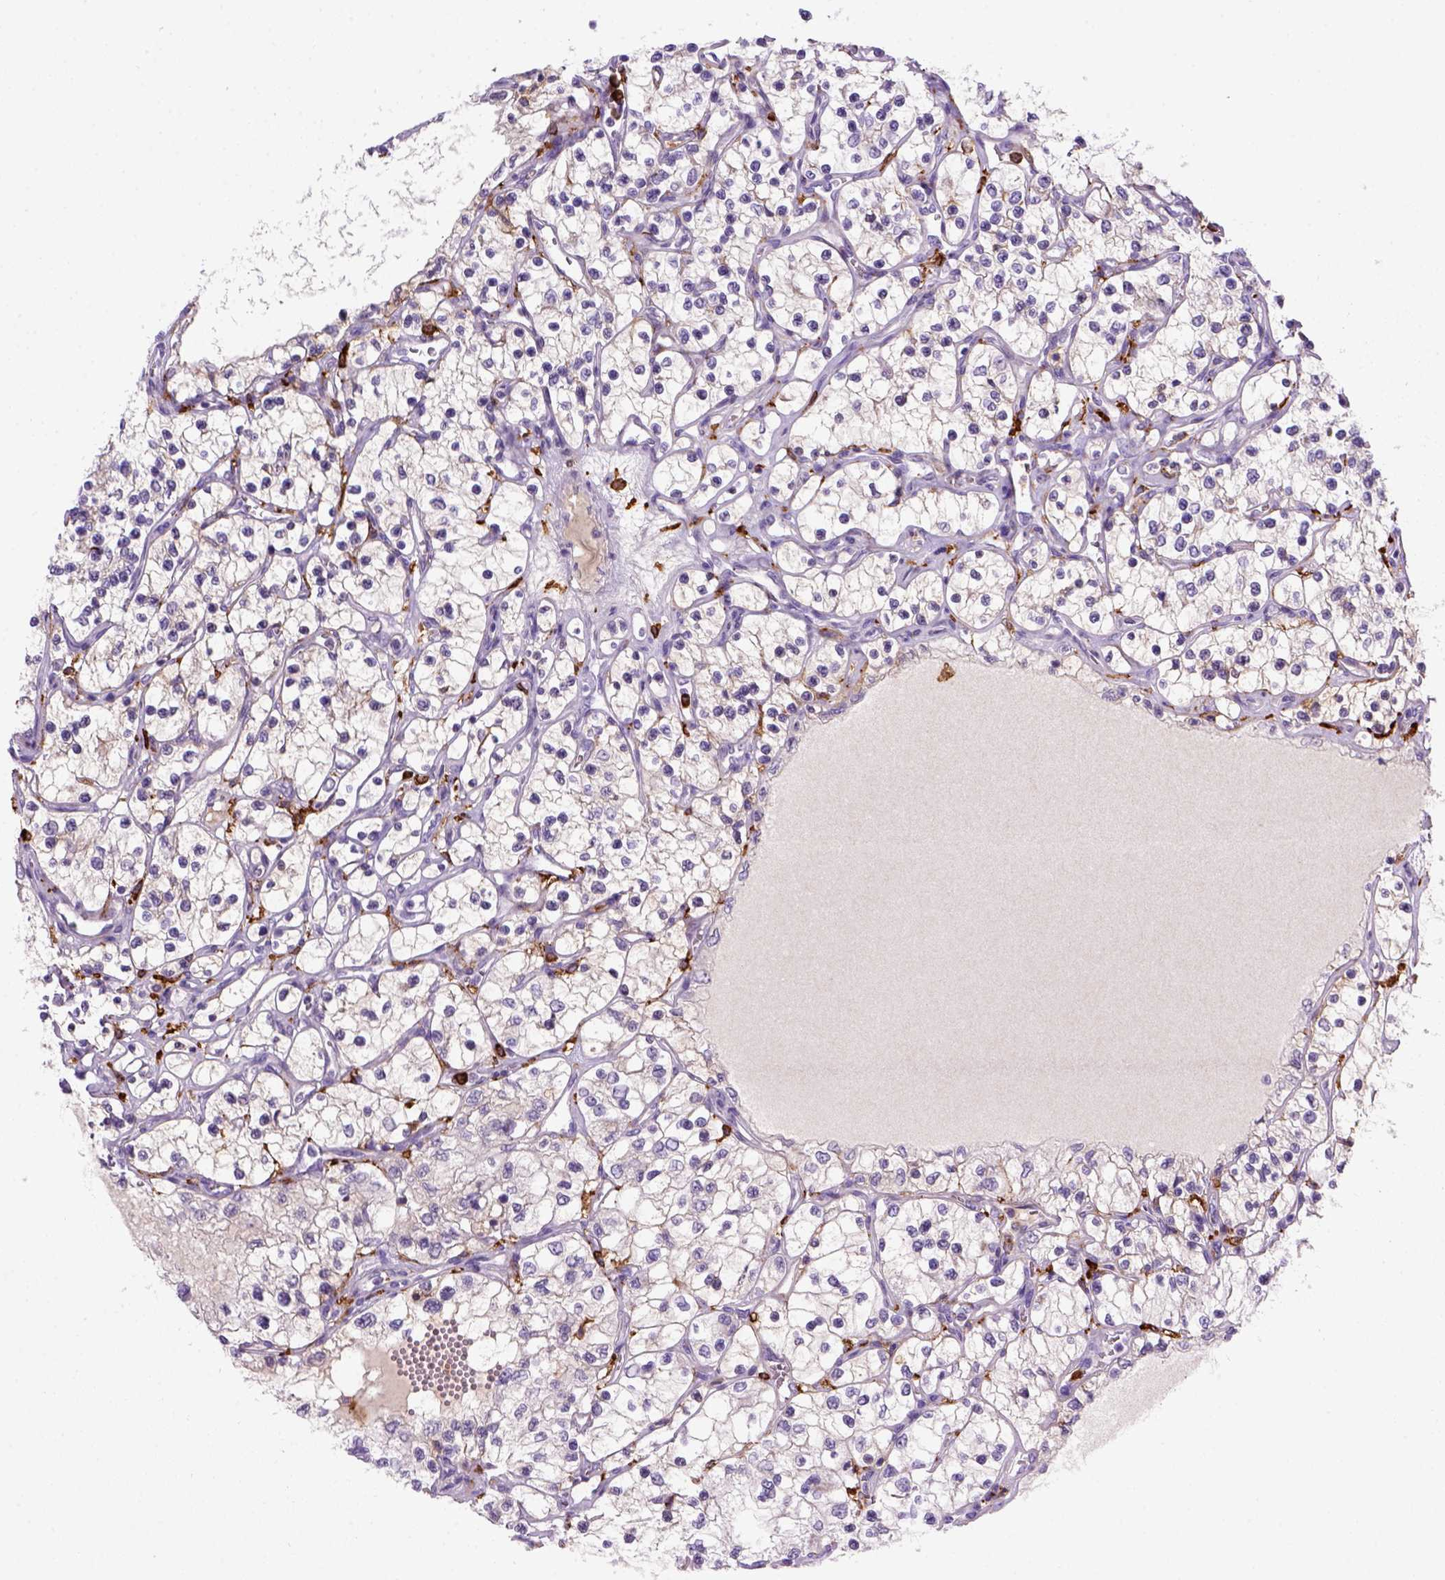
{"staining": {"intensity": "negative", "quantity": "none", "location": "none"}, "tissue": "renal cancer", "cell_type": "Tumor cells", "image_type": "cancer", "snomed": [{"axis": "morphology", "description": "Adenocarcinoma, NOS"}, {"axis": "topography", "description": "Kidney"}], "caption": "IHC micrograph of renal cancer stained for a protein (brown), which reveals no positivity in tumor cells.", "gene": "CD14", "patient": {"sex": "female", "age": 69}}